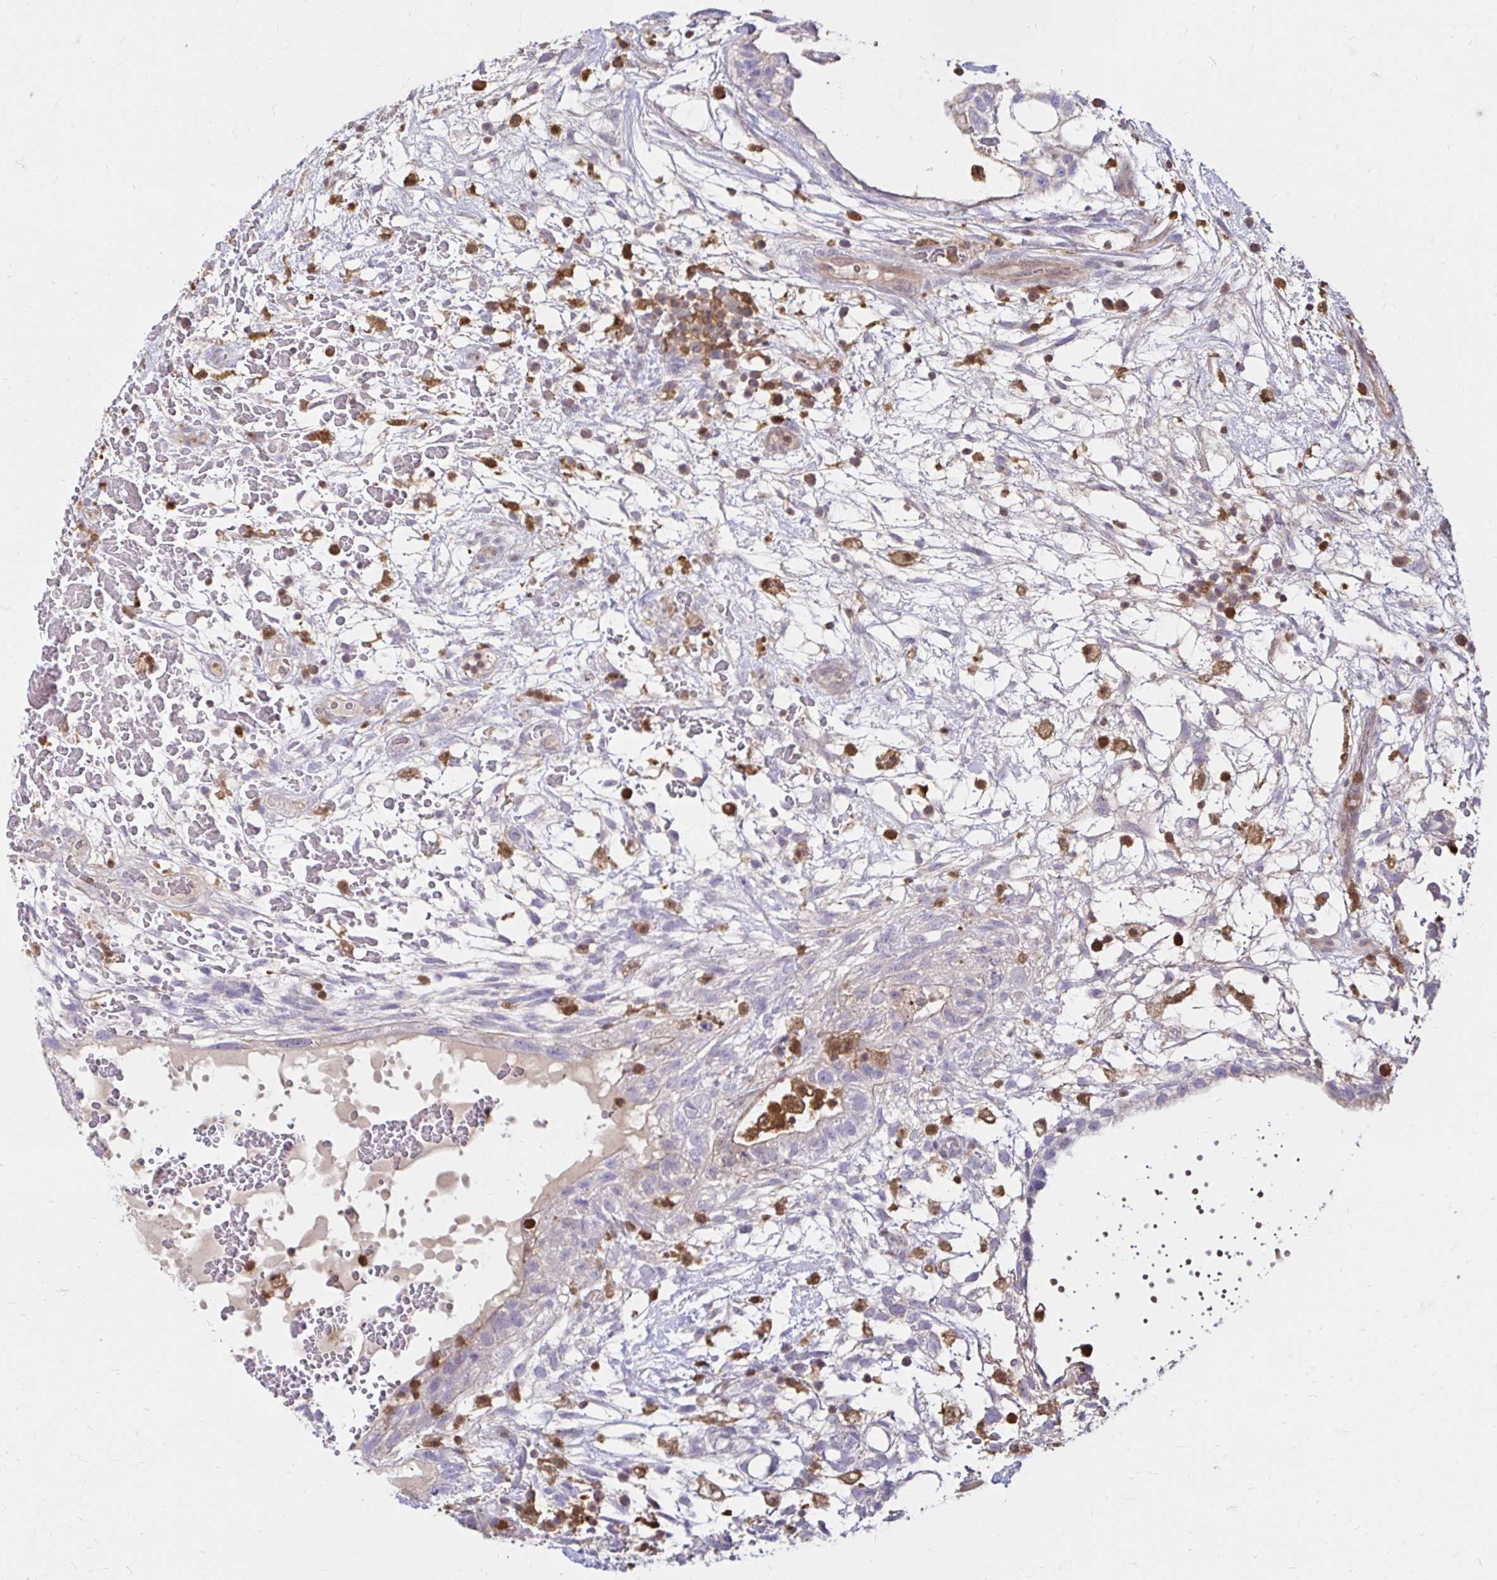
{"staining": {"intensity": "negative", "quantity": "none", "location": "none"}, "tissue": "testis cancer", "cell_type": "Tumor cells", "image_type": "cancer", "snomed": [{"axis": "morphology", "description": "Normal tissue, NOS"}, {"axis": "morphology", "description": "Carcinoma, Embryonal, NOS"}, {"axis": "topography", "description": "Testis"}], "caption": "Tumor cells show no significant expression in testis cancer.", "gene": "PYCARD", "patient": {"sex": "male", "age": 32}}